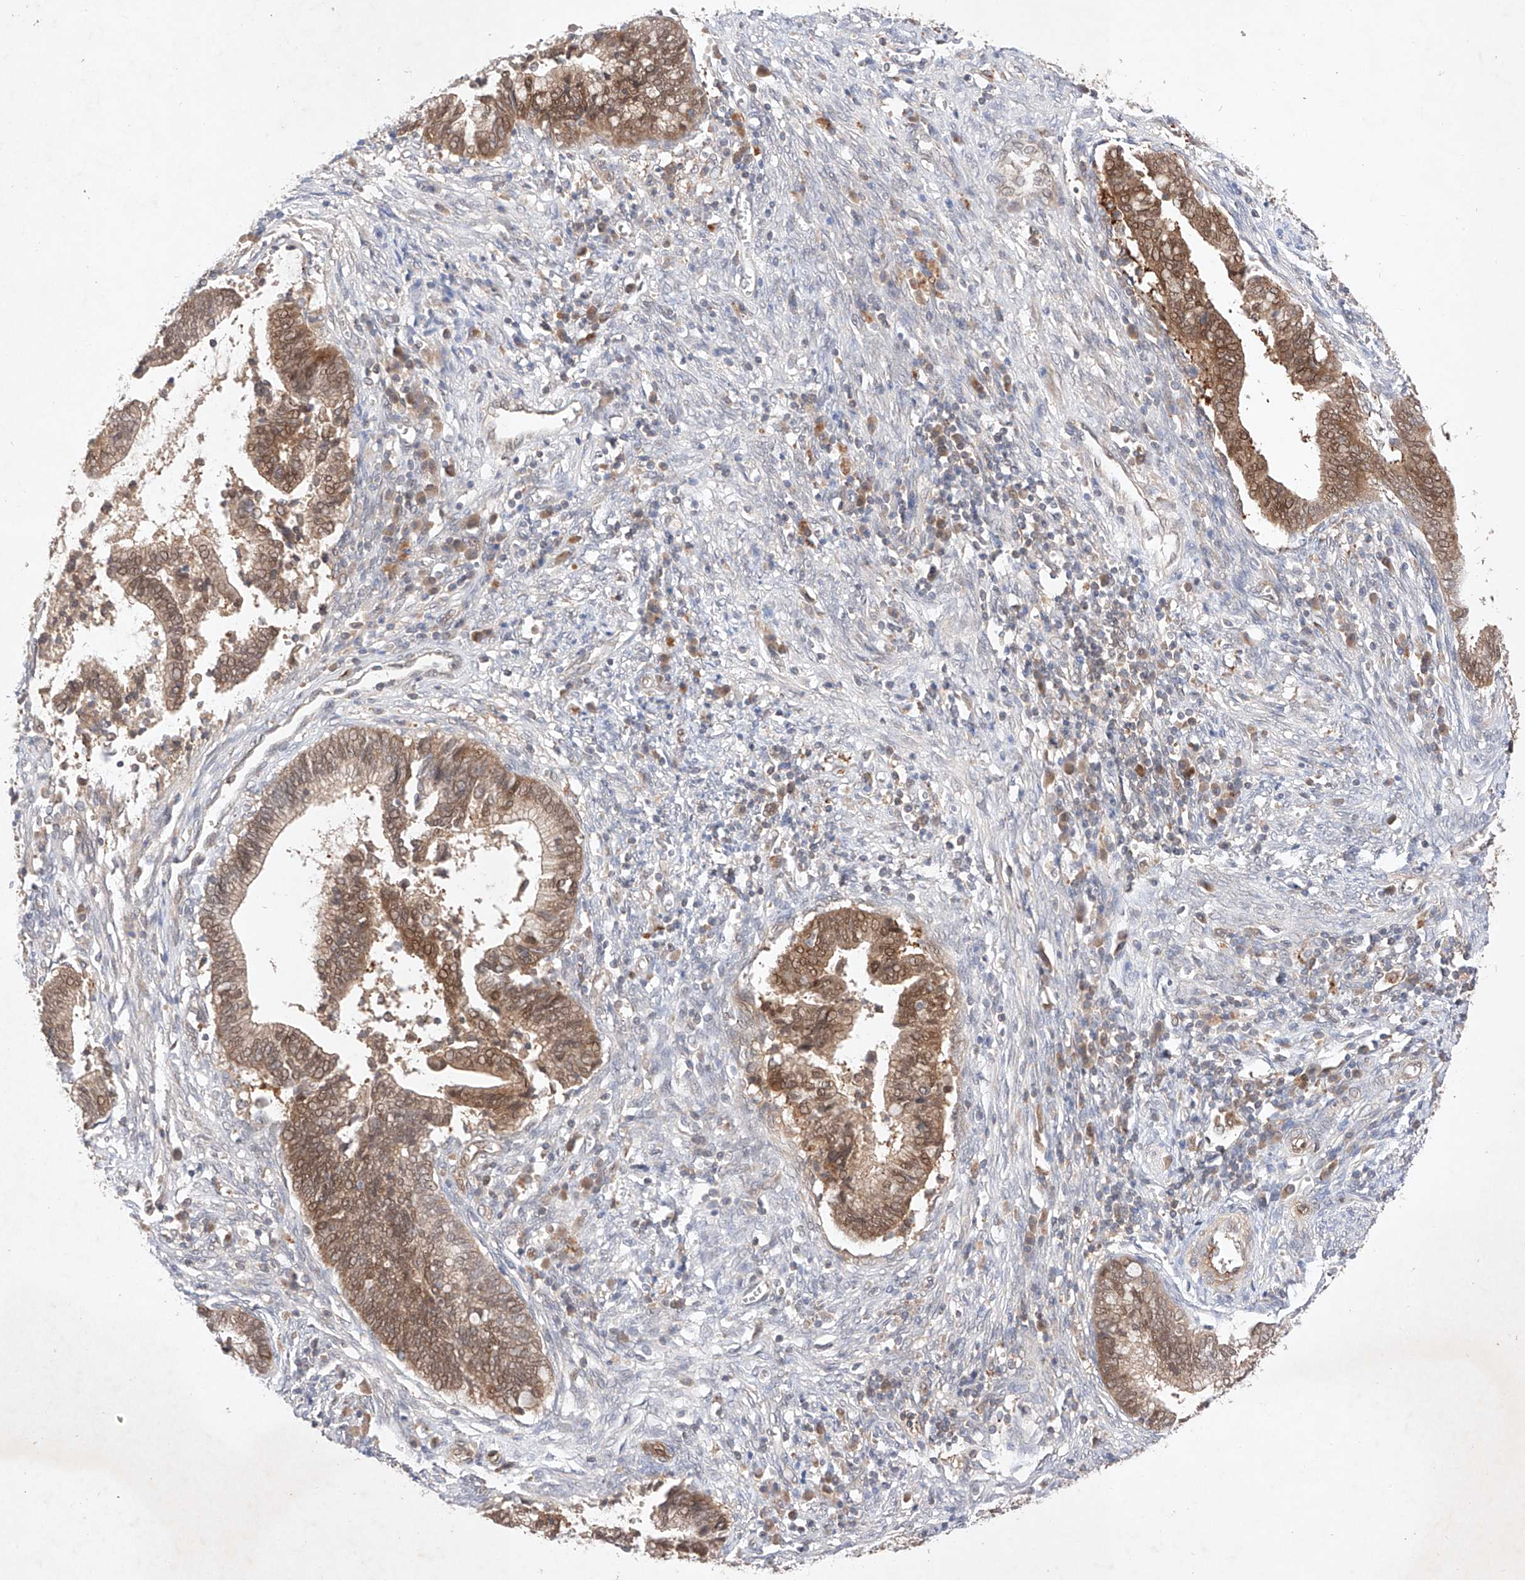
{"staining": {"intensity": "moderate", "quantity": ">75%", "location": "cytoplasmic/membranous,nuclear"}, "tissue": "cervical cancer", "cell_type": "Tumor cells", "image_type": "cancer", "snomed": [{"axis": "morphology", "description": "Adenocarcinoma, NOS"}, {"axis": "topography", "description": "Cervix"}], "caption": "This histopathology image shows IHC staining of cervical cancer (adenocarcinoma), with medium moderate cytoplasmic/membranous and nuclear expression in about >75% of tumor cells.", "gene": "ZNF124", "patient": {"sex": "female", "age": 44}}